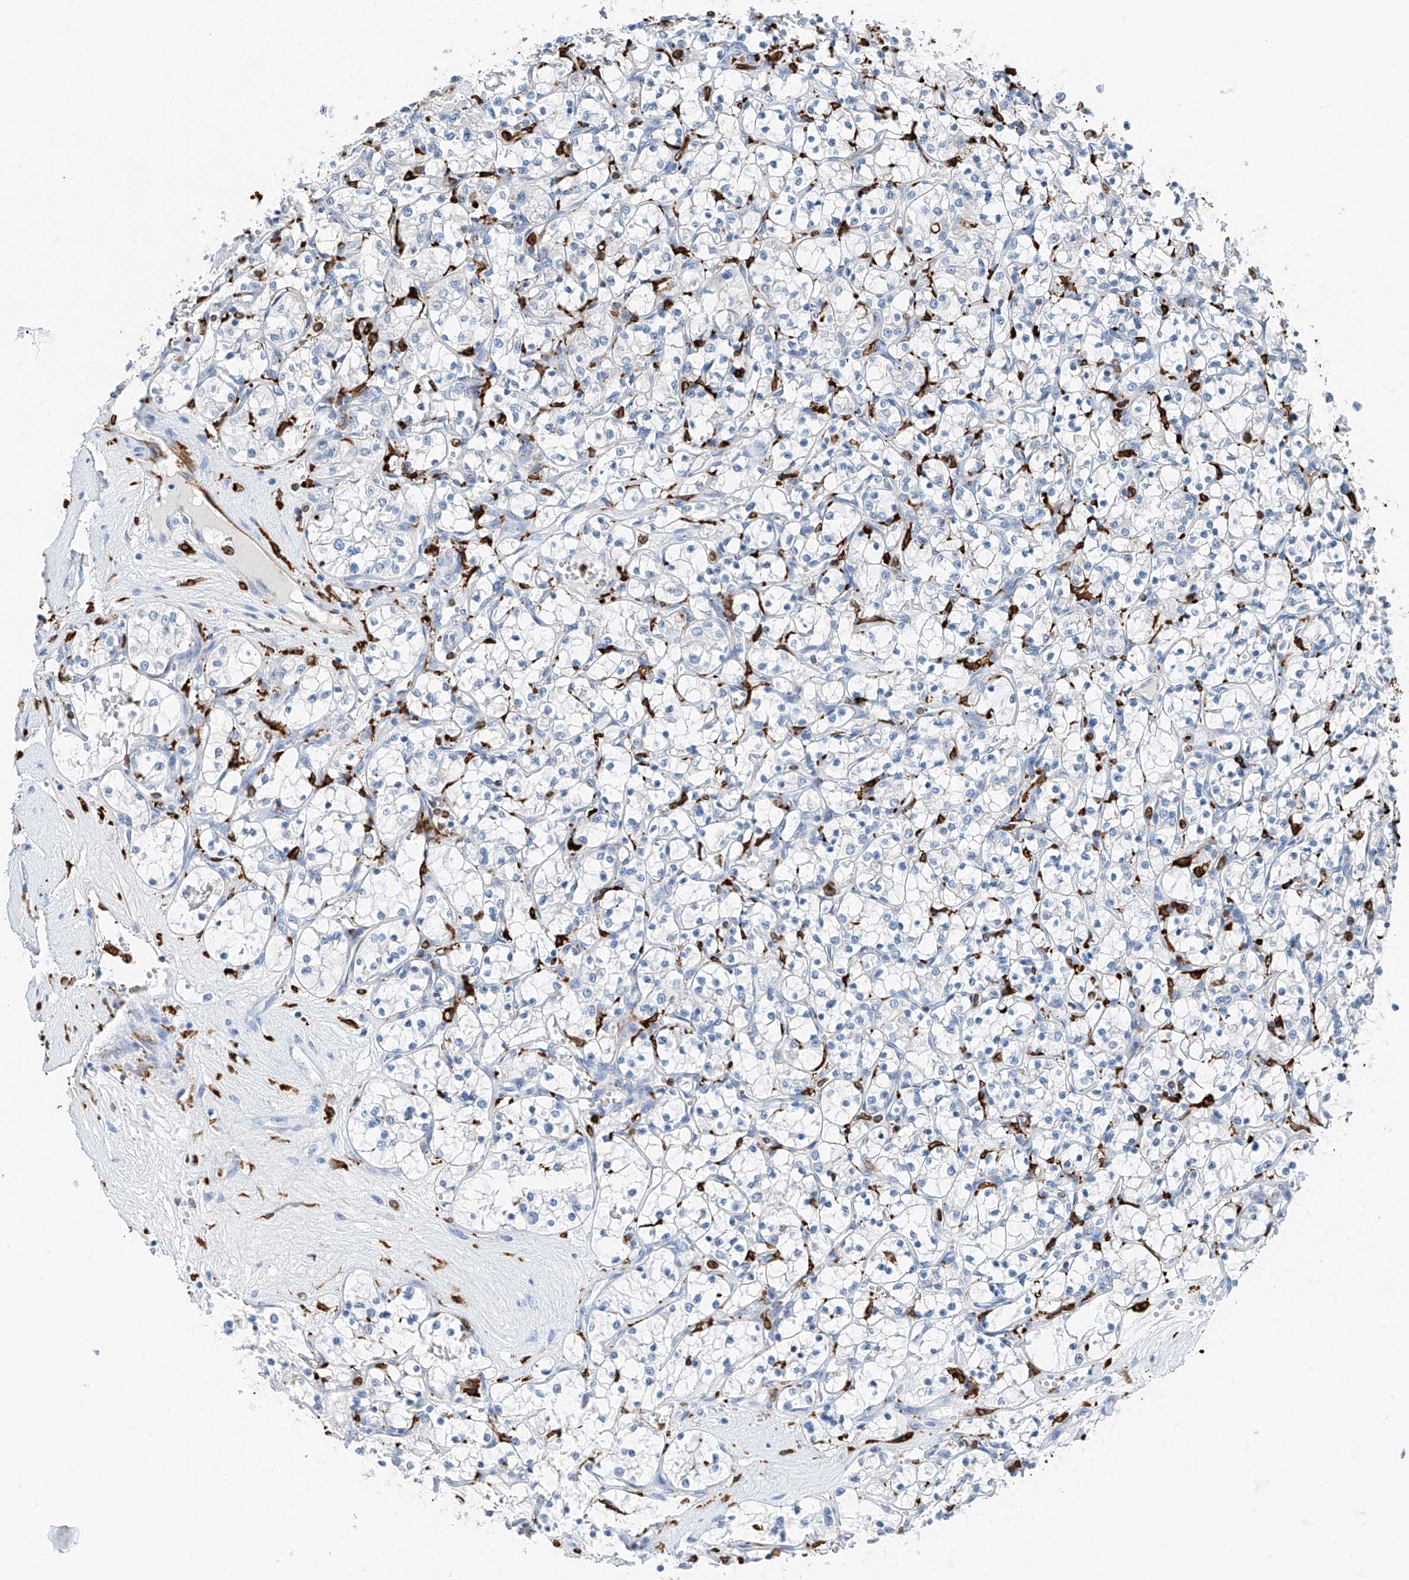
{"staining": {"intensity": "negative", "quantity": "none", "location": "none"}, "tissue": "renal cancer", "cell_type": "Tumor cells", "image_type": "cancer", "snomed": [{"axis": "morphology", "description": "Adenocarcinoma, NOS"}, {"axis": "topography", "description": "Kidney"}], "caption": "This image is of adenocarcinoma (renal) stained with immunohistochemistry to label a protein in brown with the nuclei are counter-stained blue. There is no expression in tumor cells. (IHC, brightfield microscopy, high magnification).", "gene": "TBXAS1", "patient": {"sex": "female", "age": 69}}